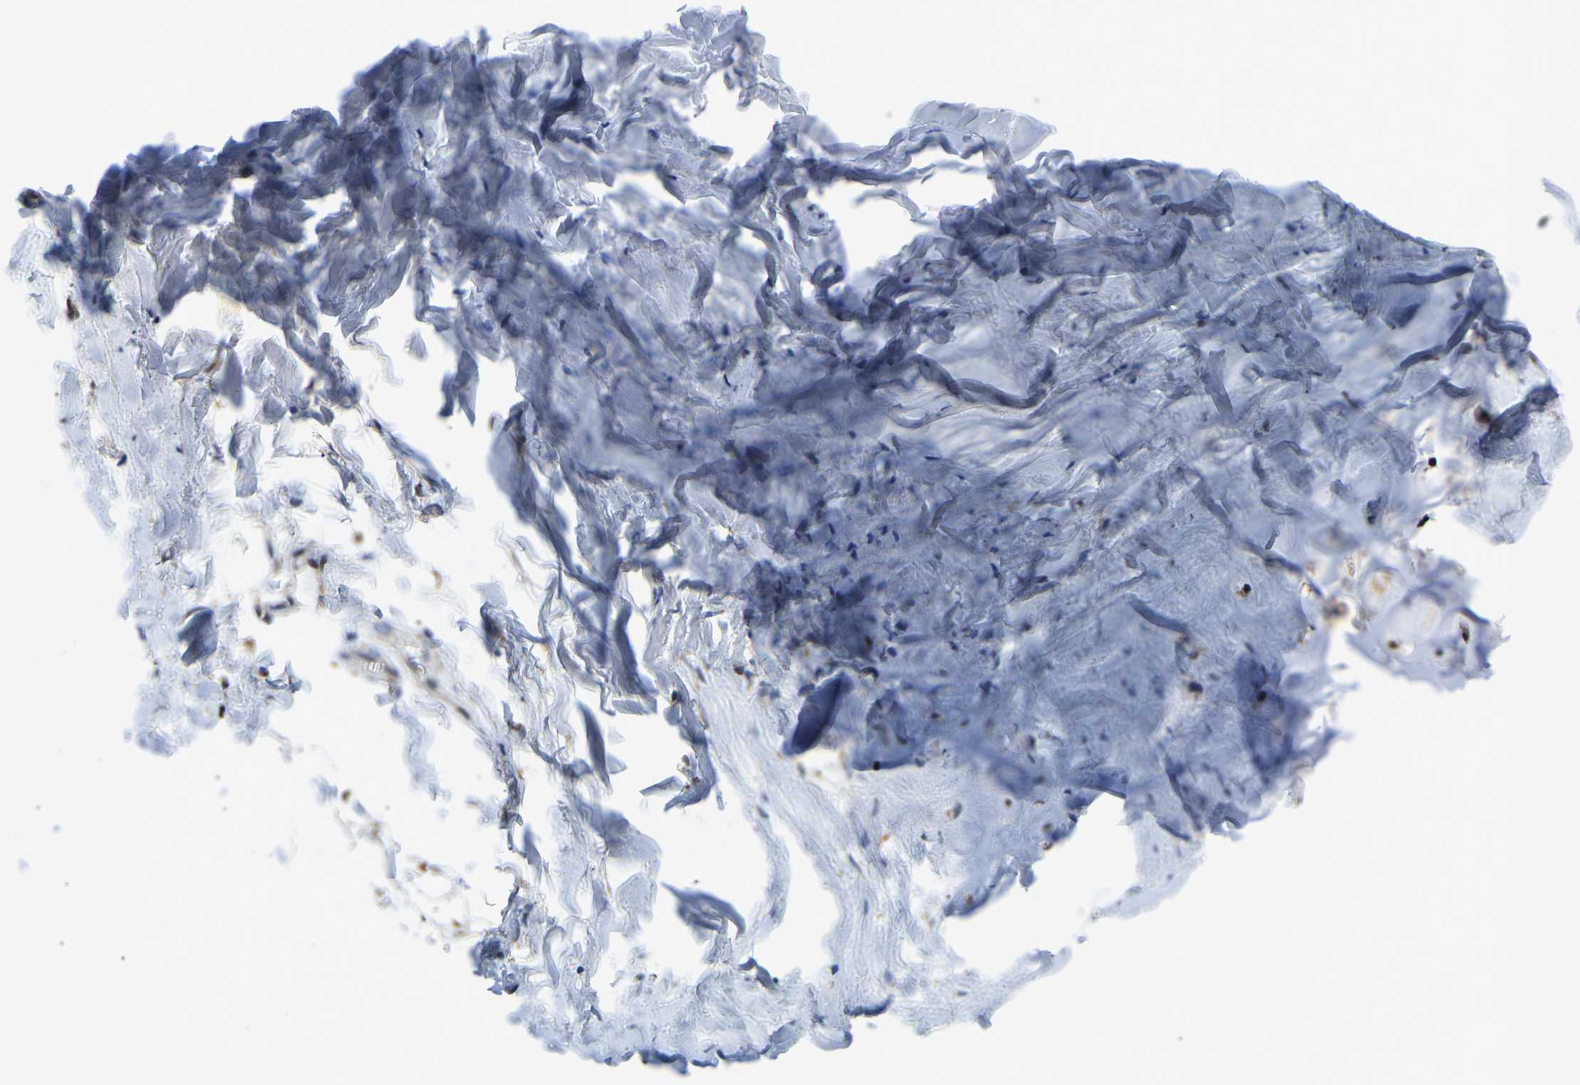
{"staining": {"intensity": "weak", "quantity": "<25%", "location": "cytoplasmic/membranous"}, "tissue": "soft tissue", "cell_type": "Chondrocytes", "image_type": "normal", "snomed": [{"axis": "morphology", "description": "Normal tissue, NOS"}, {"axis": "topography", "description": "Cartilage tissue"}, {"axis": "topography", "description": "Bronchus"}], "caption": "DAB (3,3'-diaminobenzidine) immunohistochemical staining of unremarkable soft tissue shows no significant staining in chondrocytes. Brightfield microscopy of IHC stained with DAB (3,3'-diaminobenzidine) (brown) and hematoxylin (blue), captured at high magnification.", "gene": "BNIP3L", "patient": {"sex": "female", "age": 73}}